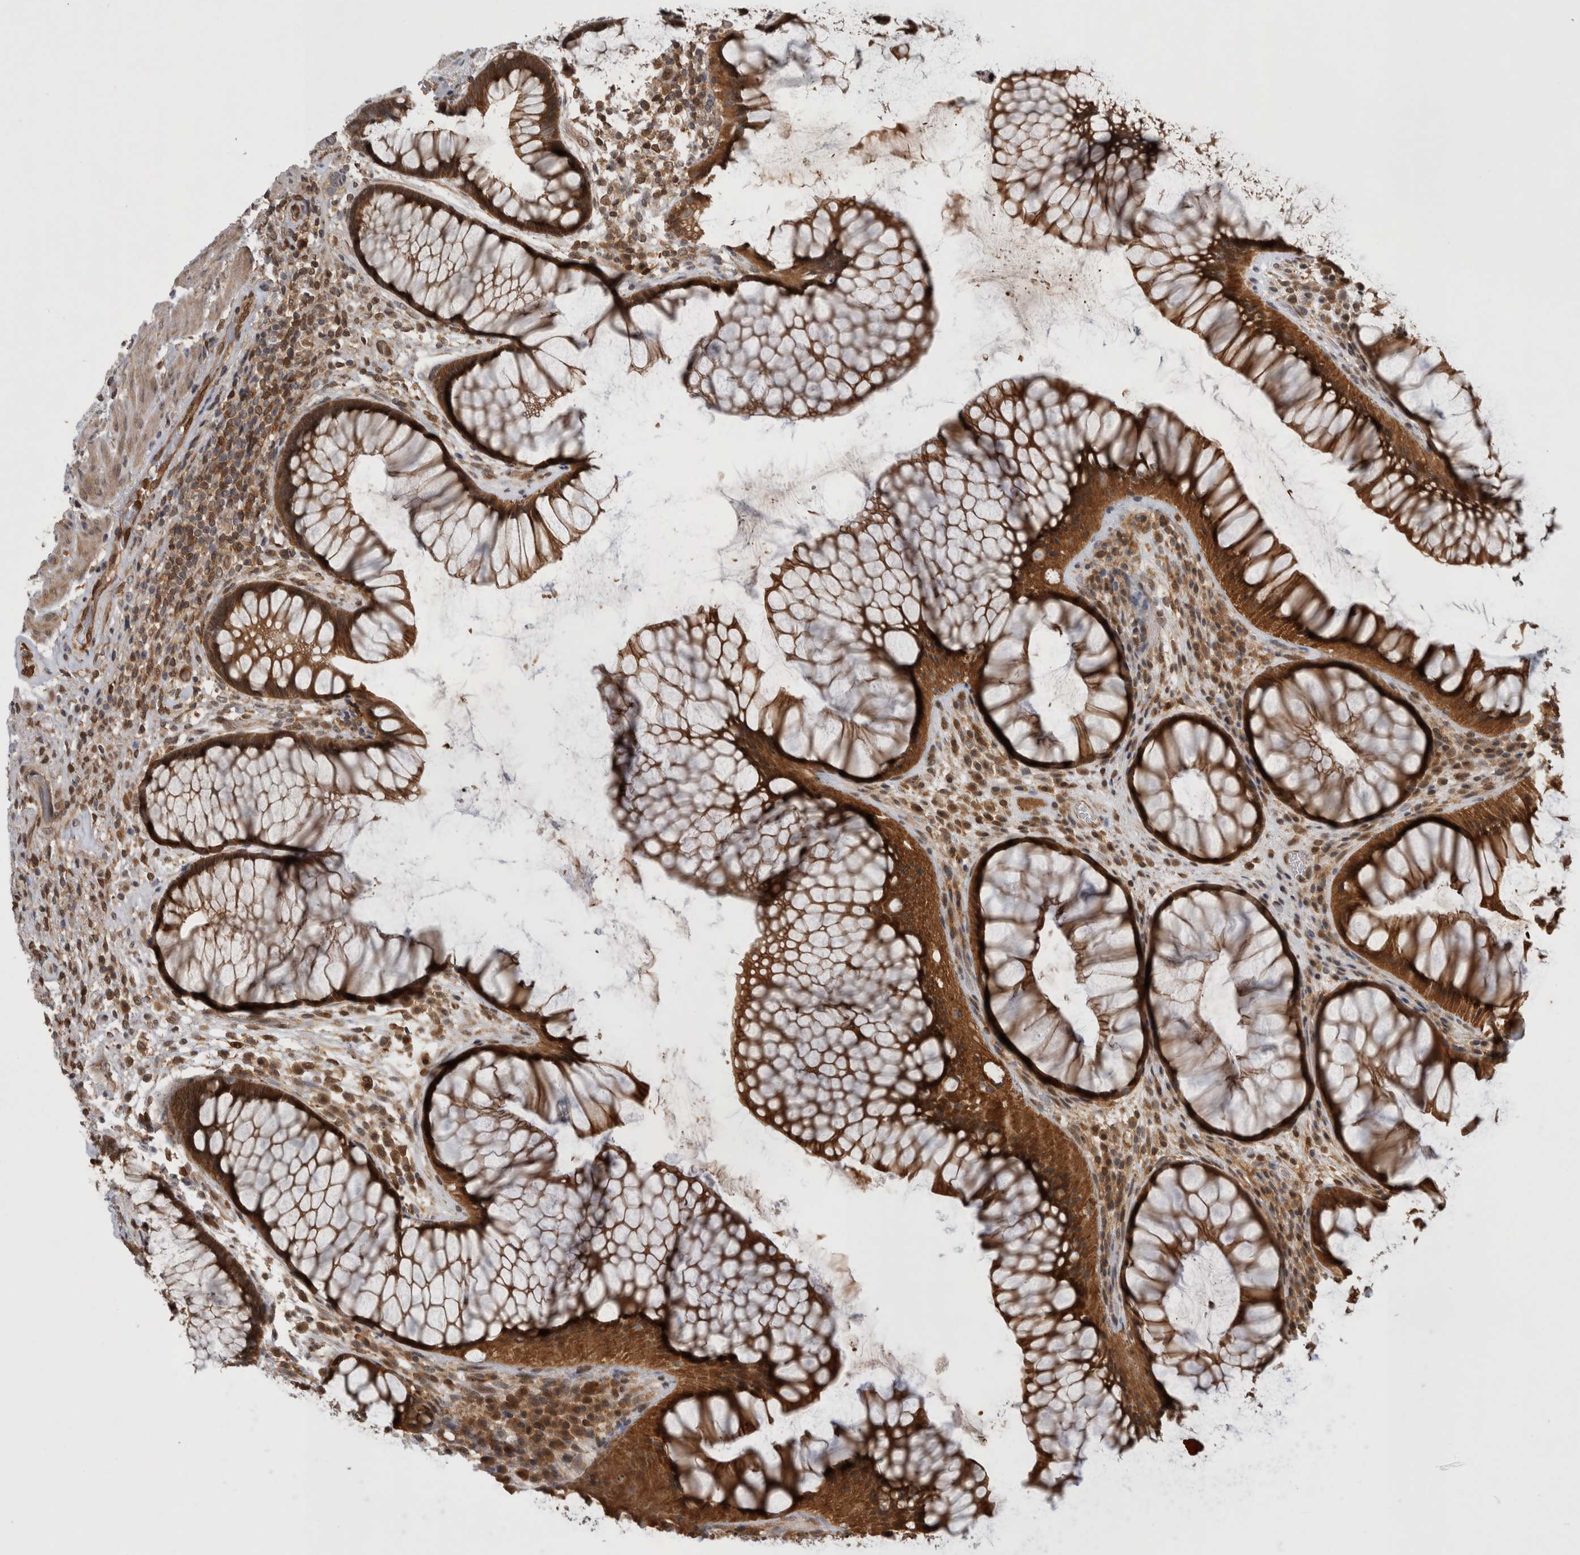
{"staining": {"intensity": "strong", "quantity": ">75%", "location": "cytoplasmic/membranous,nuclear"}, "tissue": "rectum", "cell_type": "Glandular cells", "image_type": "normal", "snomed": [{"axis": "morphology", "description": "Normal tissue, NOS"}, {"axis": "topography", "description": "Rectum"}], "caption": "DAB immunohistochemical staining of unremarkable human rectum displays strong cytoplasmic/membranous,nuclear protein staining in about >75% of glandular cells.", "gene": "ASTN2", "patient": {"sex": "male", "age": 51}}